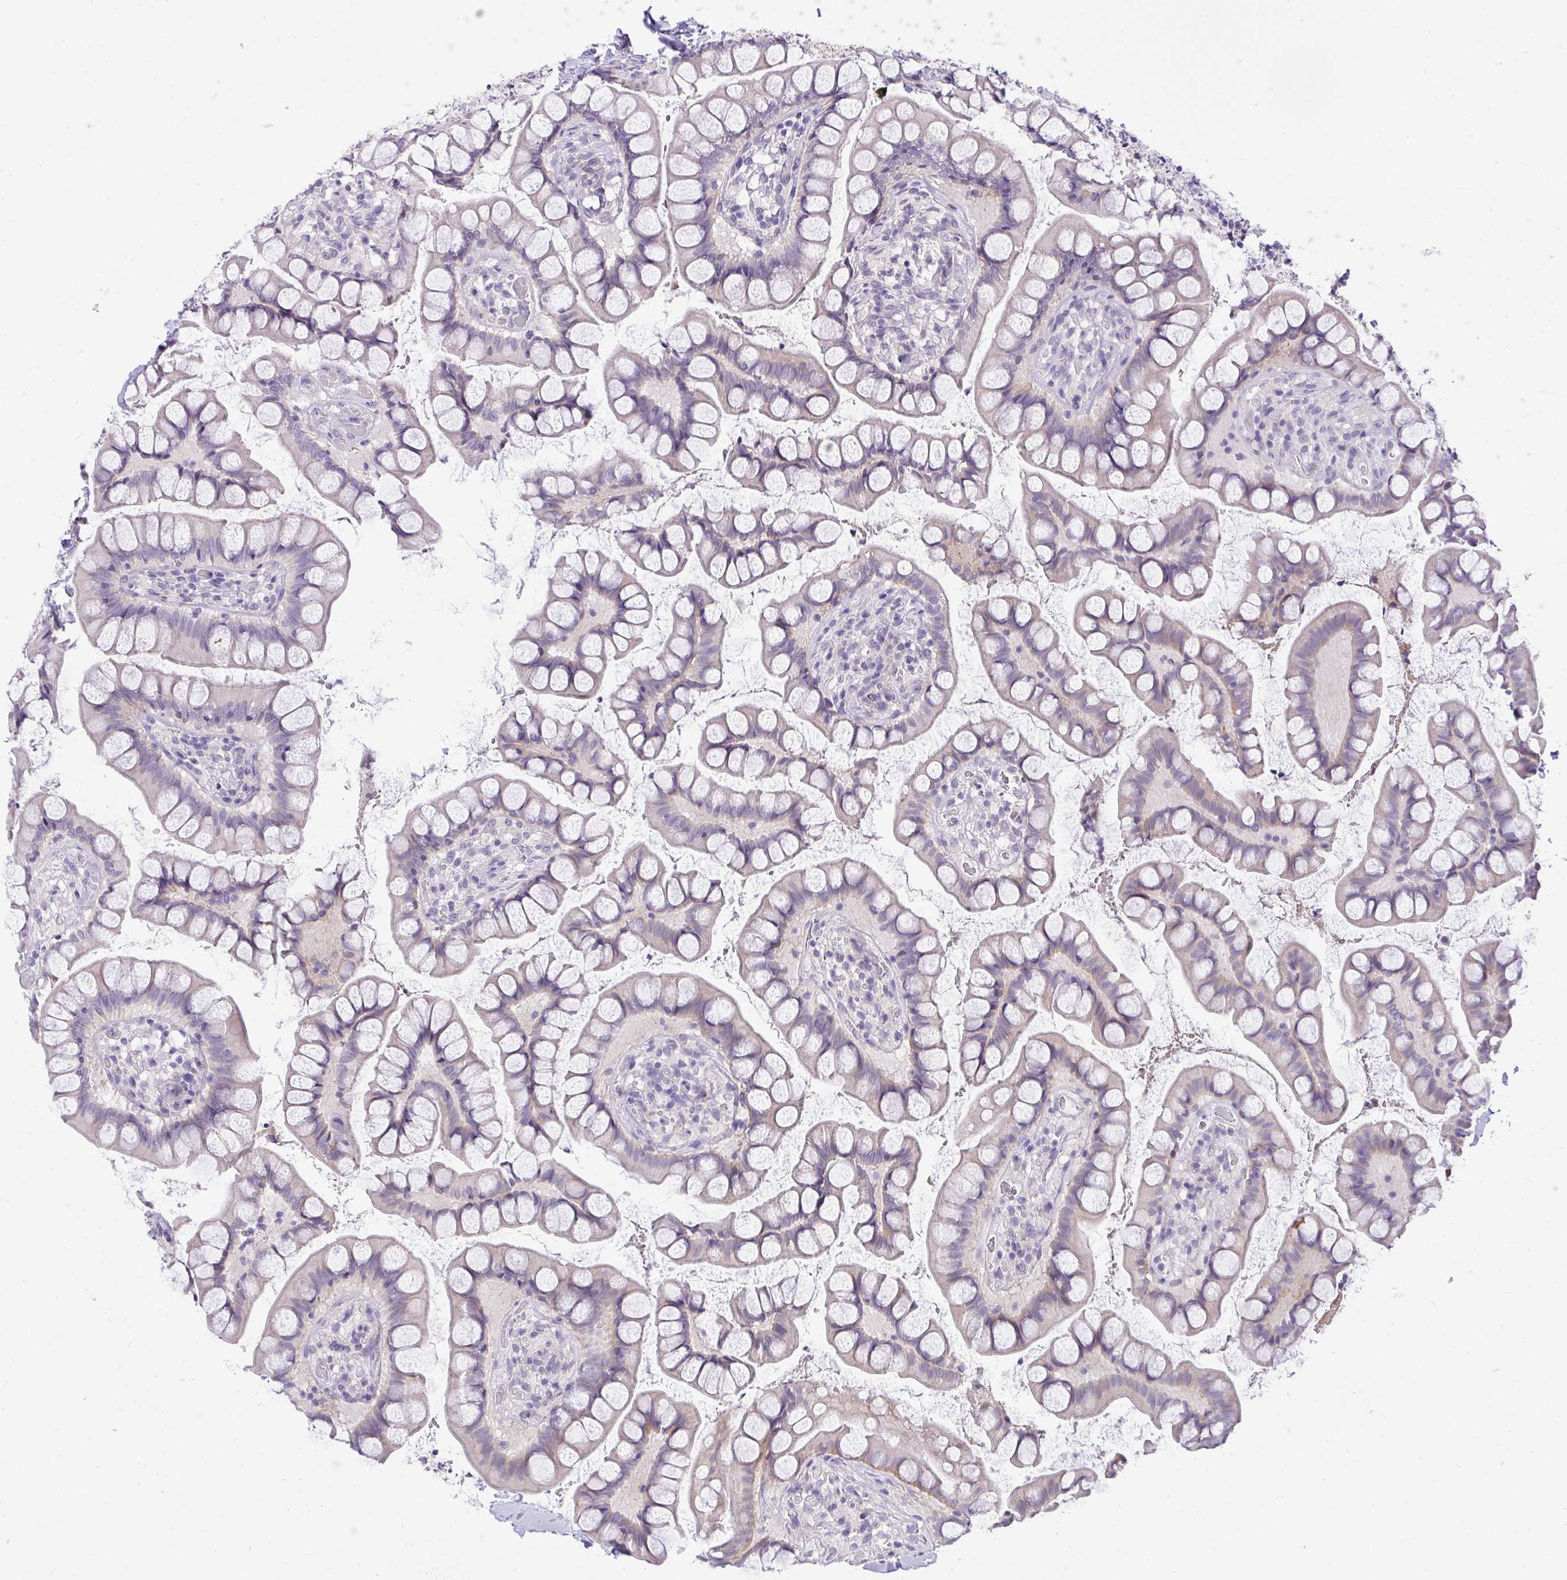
{"staining": {"intensity": "negative", "quantity": "none", "location": "none"}, "tissue": "small intestine", "cell_type": "Glandular cells", "image_type": "normal", "snomed": [{"axis": "morphology", "description": "Normal tissue, NOS"}, {"axis": "topography", "description": "Small intestine"}], "caption": "The immunohistochemistry image has no significant positivity in glandular cells of small intestine.", "gene": "VGLL3", "patient": {"sex": "male", "age": 70}}